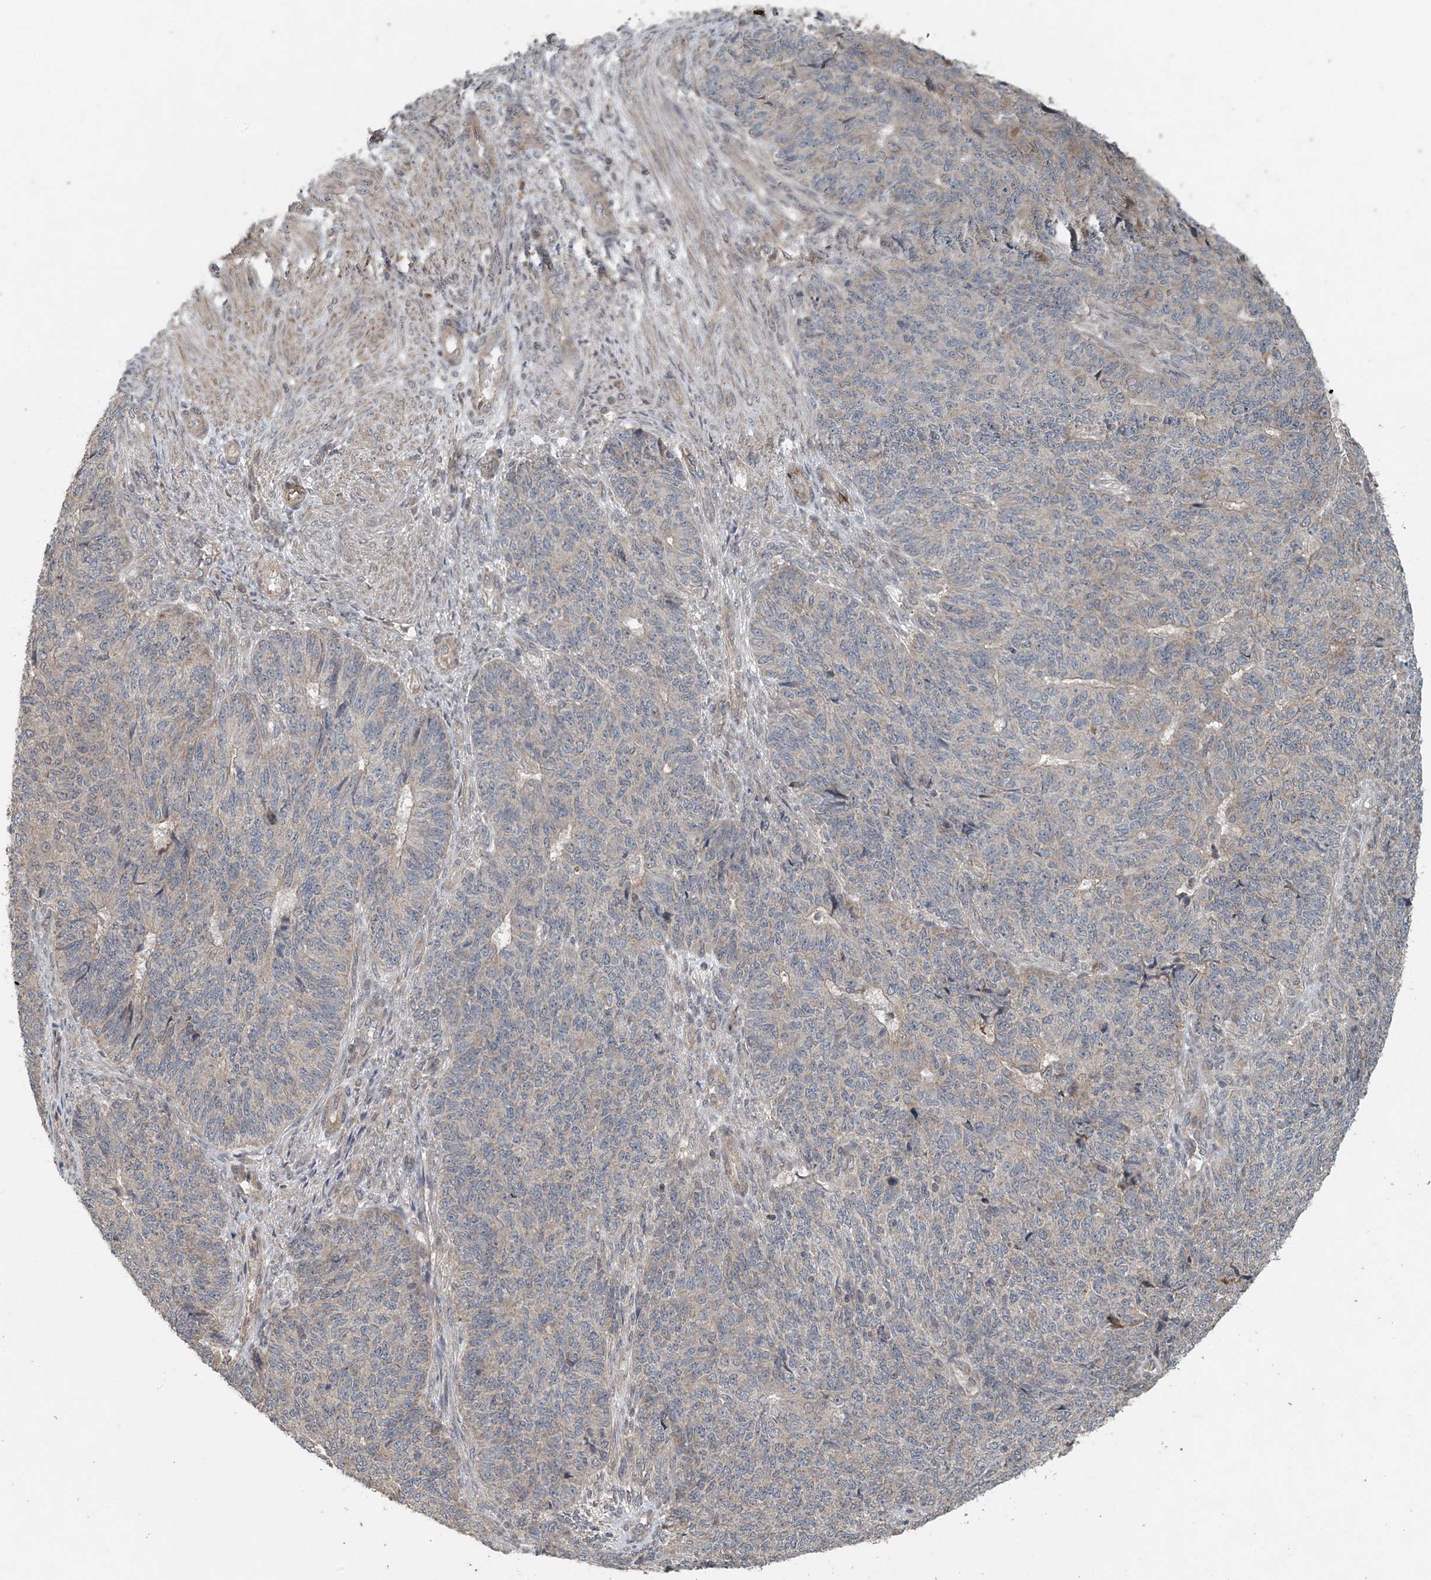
{"staining": {"intensity": "negative", "quantity": "none", "location": "none"}, "tissue": "endometrial cancer", "cell_type": "Tumor cells", "image_type": "cancer", "snomed": [{"axis": "morphology", "description": "Adenocarcinoma, NOS"}, {"axis": "topography", "description": "Endometrium"}], "caption": "Human endometrial cancer stained for a protein using IHC displays no expression in tumor cells.", "gene": "MYO9B", "patient": {"sex": "female", "age": 32}}